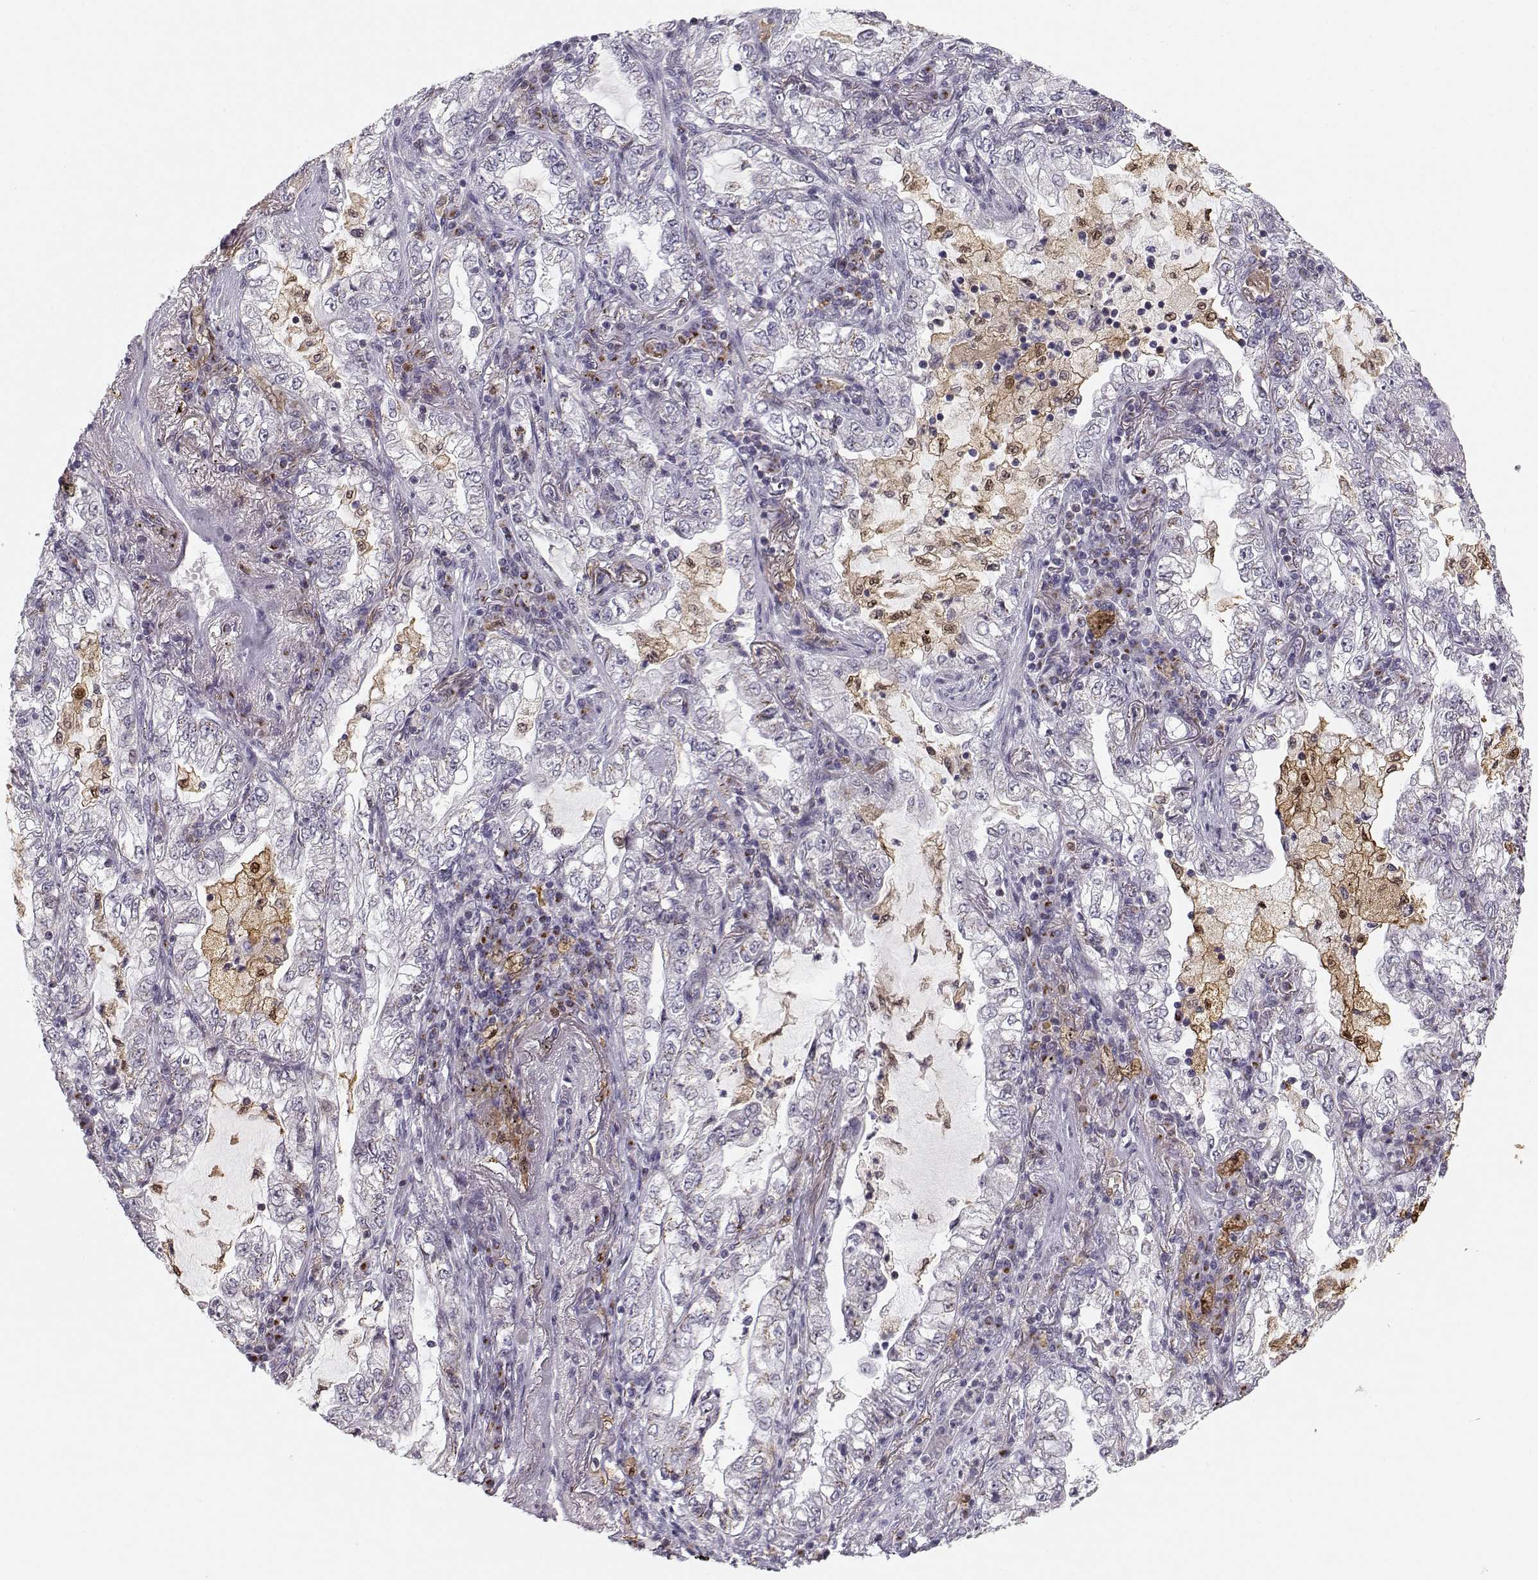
{"staining": {"intensity": "weak", "quantity": "<25%", "location": "cytoplasmic/membranous"}, "tissue": "lung cancer", "cell_type": "Tumor cells", "image_type": "cancer", "snomed": [{"axis": "morphology", "description": "Adenocarcinoma, NOS"}, {"axis": "topography", "description": "Lung"}], "caption": "DAB (3,3'-diaminobenzidine) immunohistochemical staining of lung adenocarcinoma displays no significant positivity in tumor cells. (Immunohistochemistry (ihc), brightfield microscopy, high magnification).", "gene": "HTR7", "patient": {"sex": "female", "age": 73}}